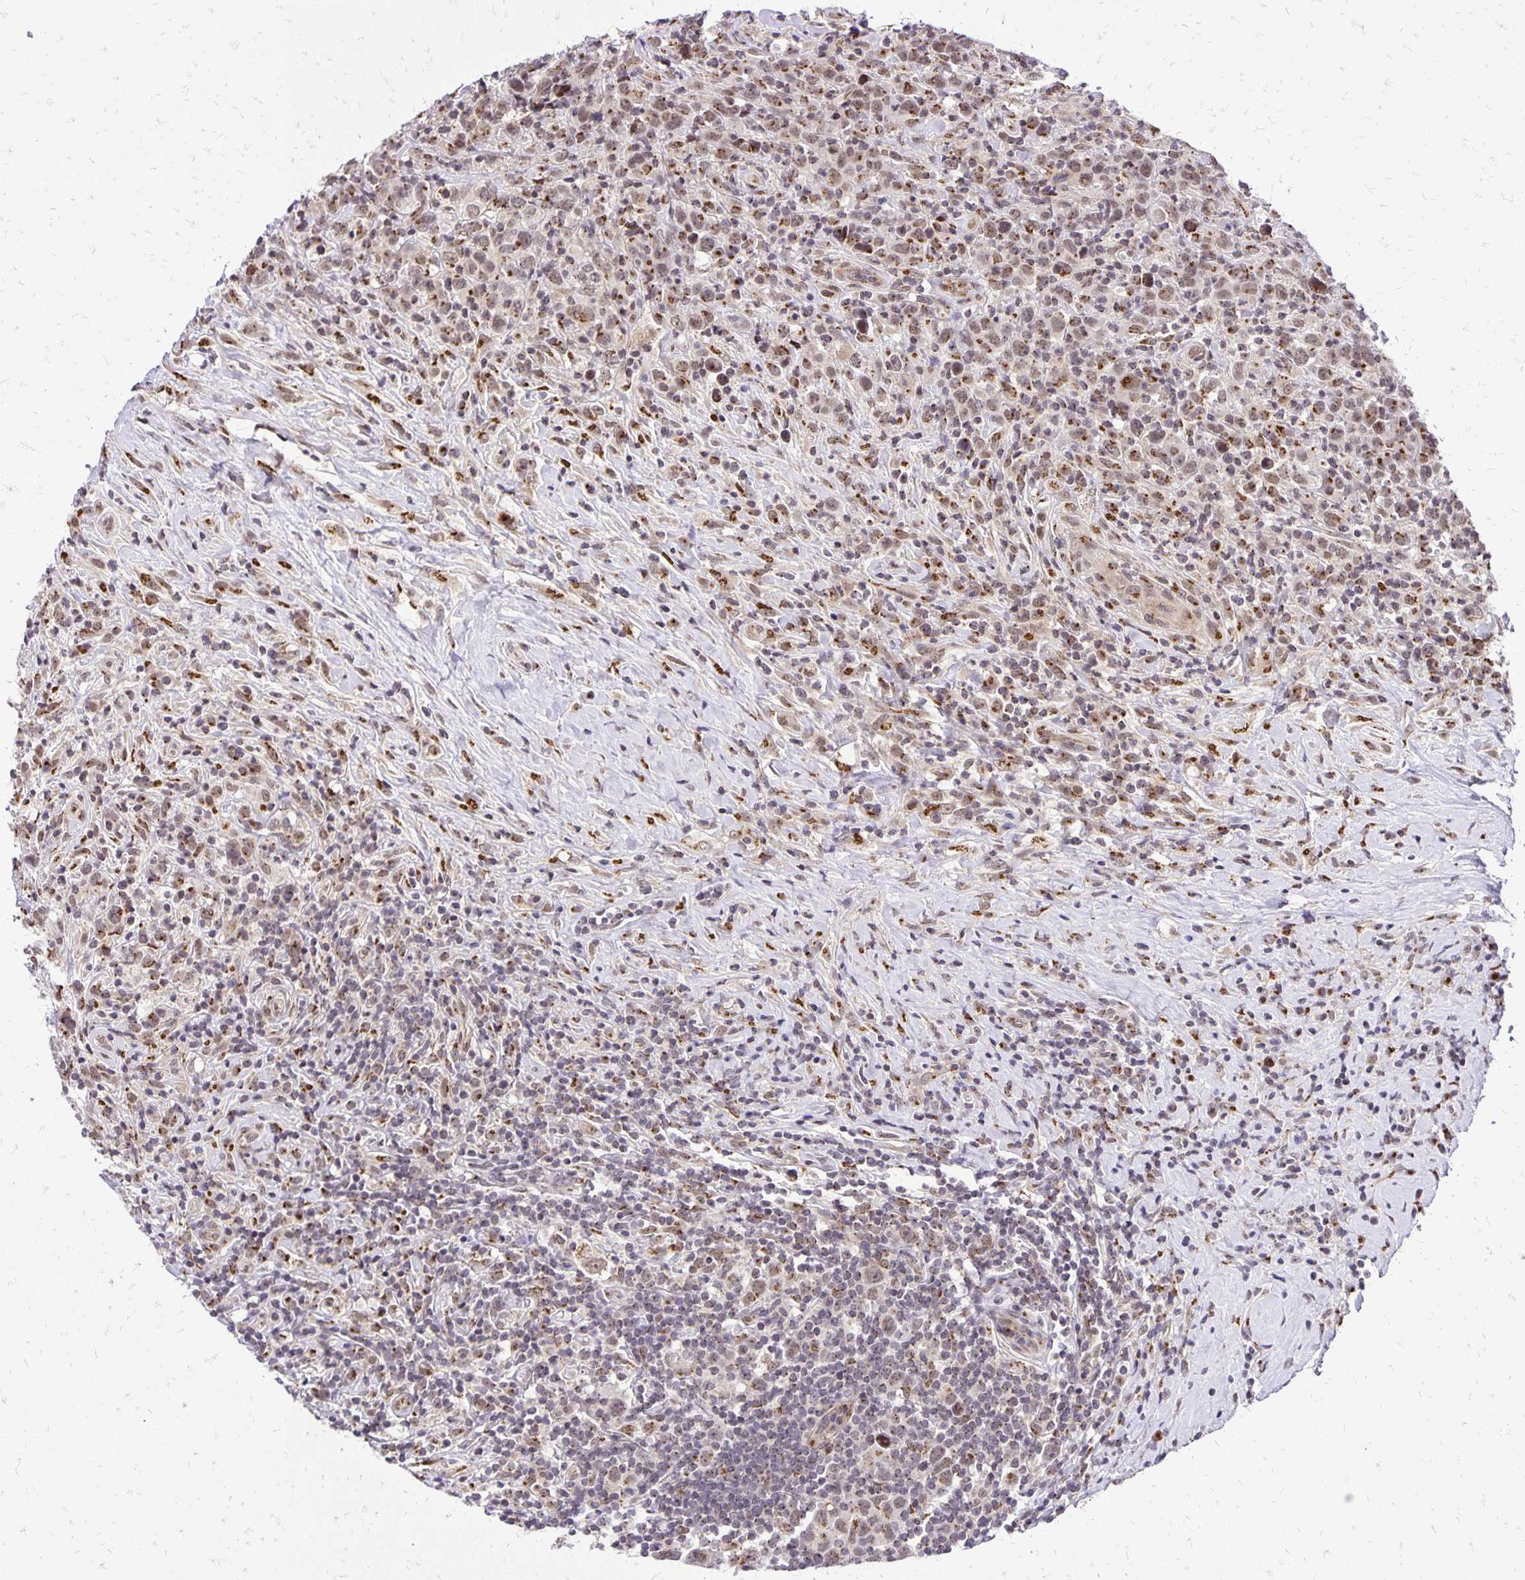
{"staining": {"intensity": "weak", "quantity": ">75%", "location": "cytoplasmic/membranous,nuclear"}, "tissue": "lymphoma", "cell_type": "Tumor cells", "image_type": "cancer", "snomed": [{"axis": "morphology", "description": "Hodgkin's disease, NOS"}, {"axis": "topography", "description": "Lymph node"}], "caption": "Human lymphoma stained with a protein marker demonstrates weak staining in tumor cells.", "gene": "GOLGA5", "patient": {"sex": "female", "age": 18}}